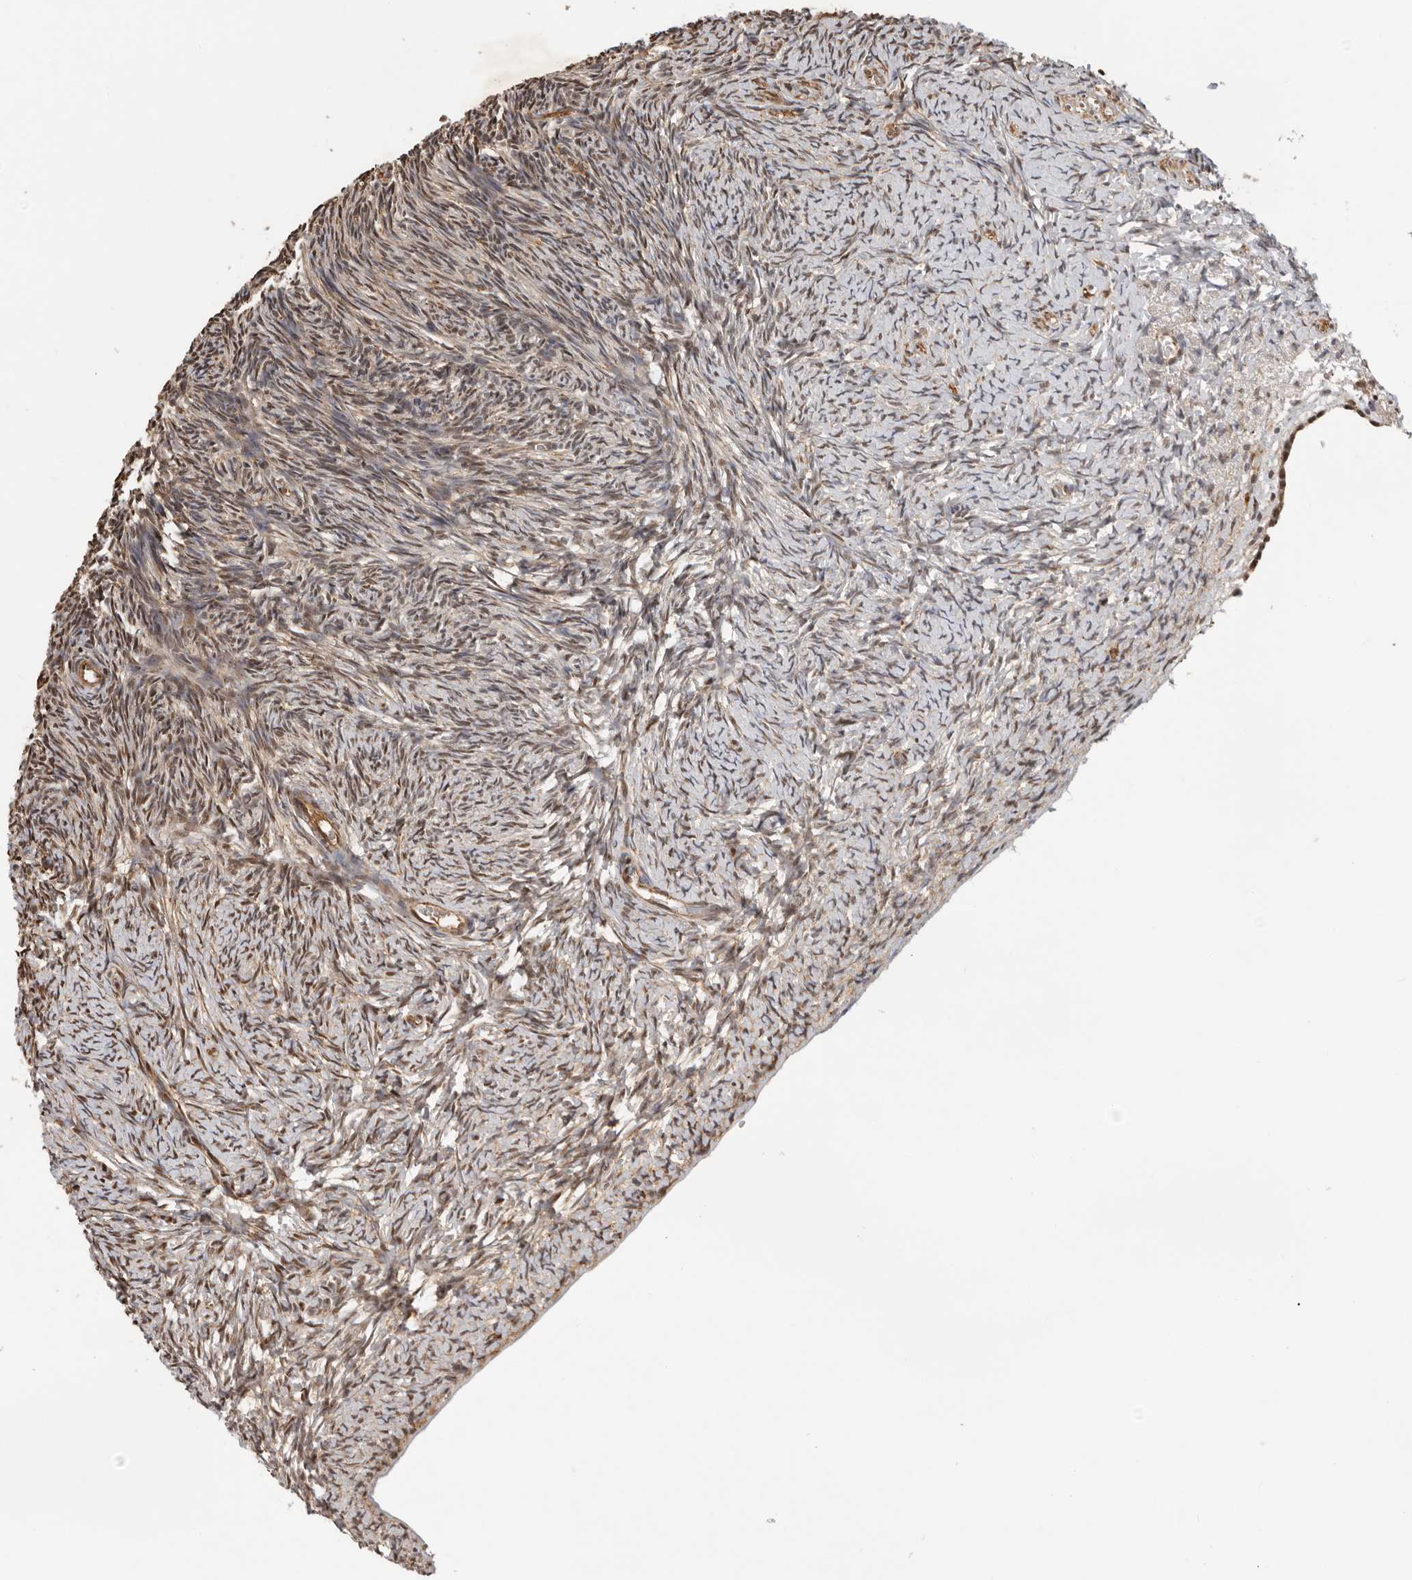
{"staining": {"intensity": "moderate", "quantity": ">75%", "location": "cytoplasmic/membranous,nuclear"}, "tissue": "ovary", "cell_type": "Follicle cells", "image_type": "normal", "snomed": [{"axis": "morphology", "description": "Normal tissue, NOS"}, {"axis": "topography", "description": "Ovary"}], "caption": "This histopathology image shows immunohistochemistry (IHC) staining of normal ovary, with medium moderate cytoplasmic/membranous,nuclear positivity in approximately >75% of follicle cells.", "gene": "RNF157", "patient": {"sex": "female", "age": 34}}